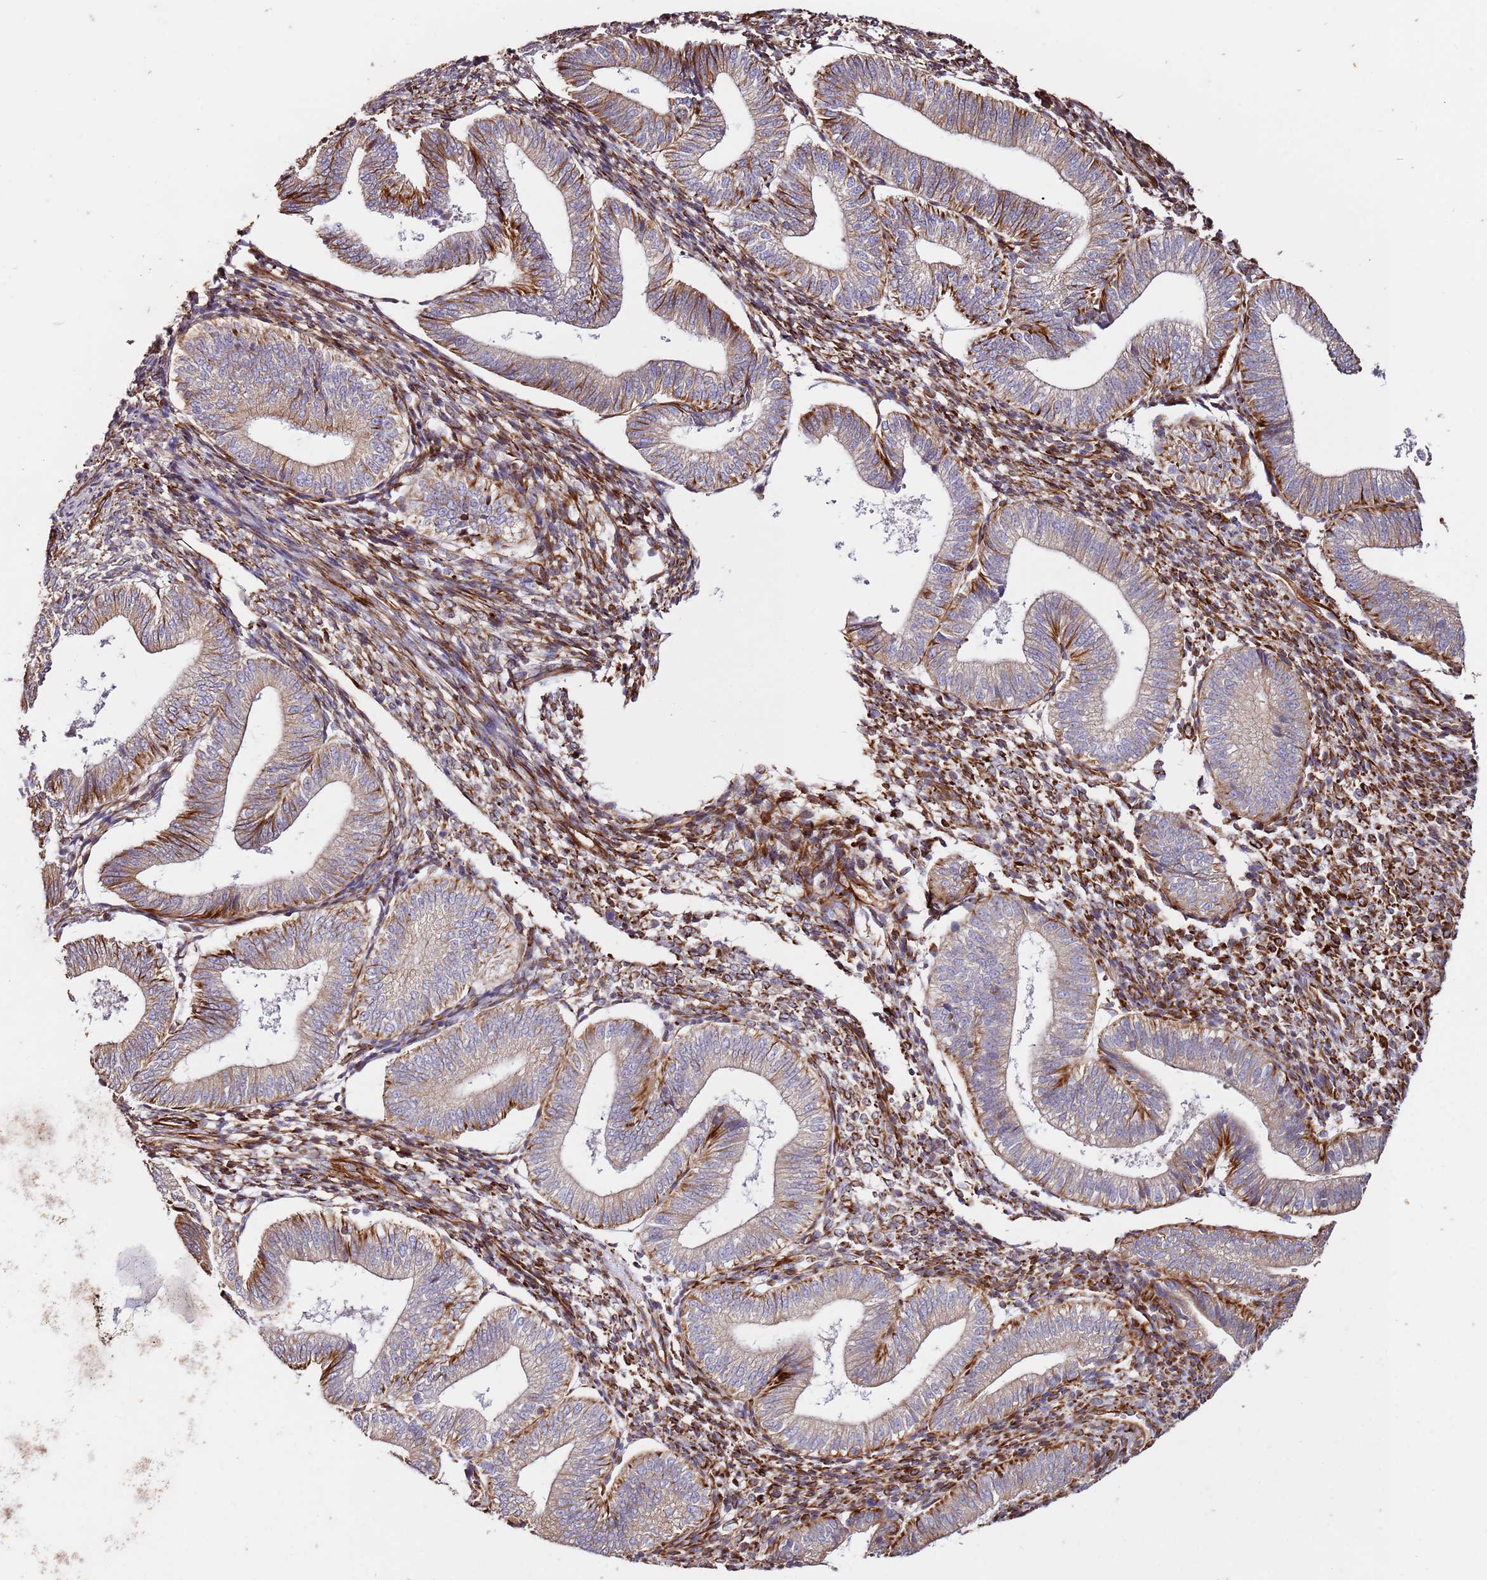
{"staining": {"intensity": "moderate", "quantity": "25%-75%", "location": "cytoplasmic/membranous"}, "tissue": "endometrium", "cell_type": "Cells in endometrial stroma", "image_type": "normal", "snomed": [{"axis": "morphology", "description": "Normal tissue, NOS"}, {"axis": "topography", "description": "Endometrium"}], "caption": "Normal endometrium was stained to show a protein in brown. There is medium levels of moderate cytoplasmic/membranous staining in about 25%-75% of cells in endometrial stroma.", "gene": "MRGPRE", "patient": {"sex": "female", "age": 34}}